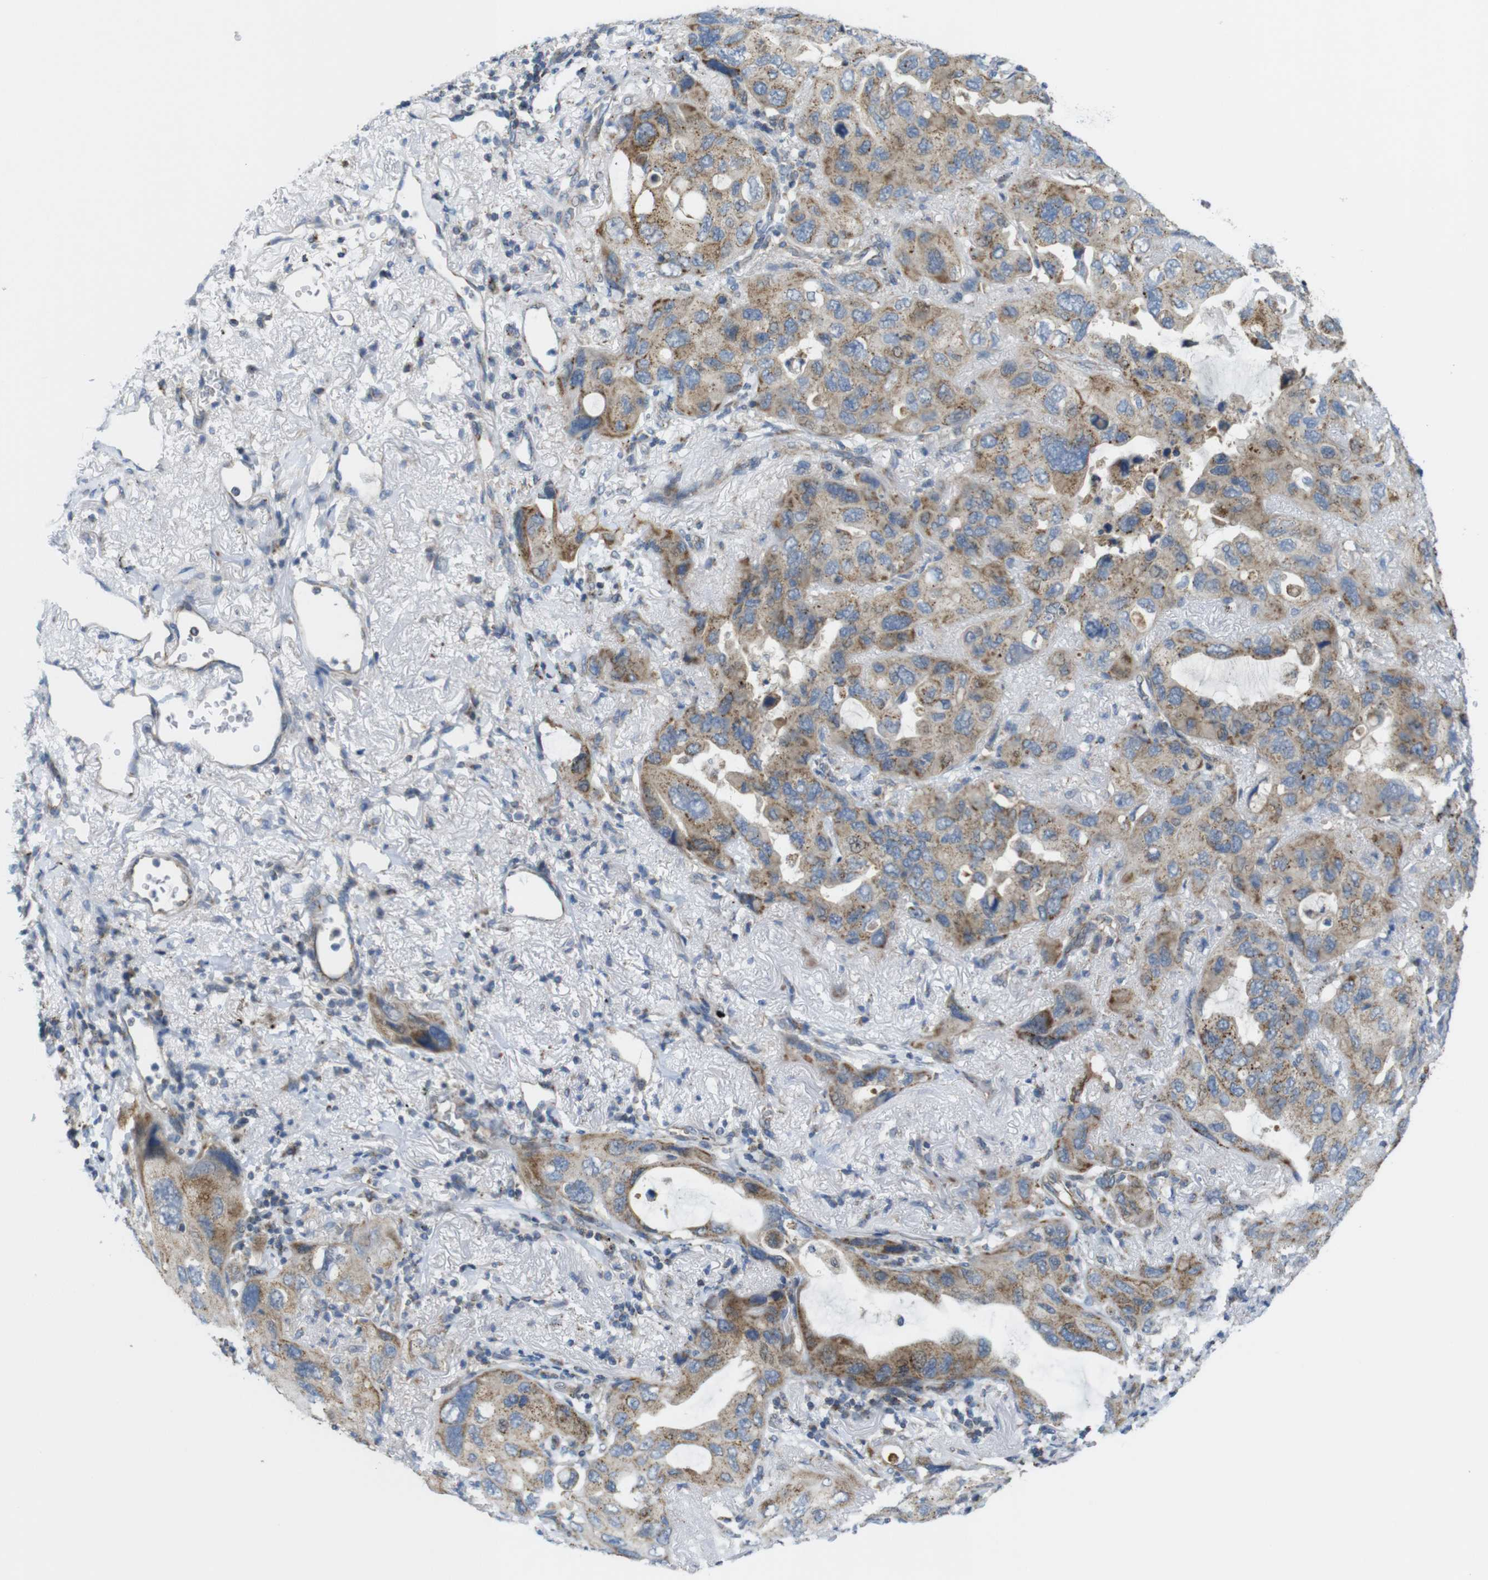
{"staining": {"intensity": "moderate", "quantity": ">75%", "location": "cytoplasmic/membranous"}, "tissue": "lung cancer", "cell_type": "Tumor cells", "image_type": "cancer", "snomed": [{"axis": "morphology", "description": "Squamous cell carcinoma, NOS"}, {"axis": "topography", "description": "Lung"}], "caption": "Immunohistochemistry (IHC) image of lung cancer (squamous cell carcinoma) stained for a protein (brown), which reveals medium levels of moderate cytoplasmic/membranous positivity in approximately >75% of tumor cells.", "gene": "MARCHF1", "patient": {"sex": "female", "age": 73}}